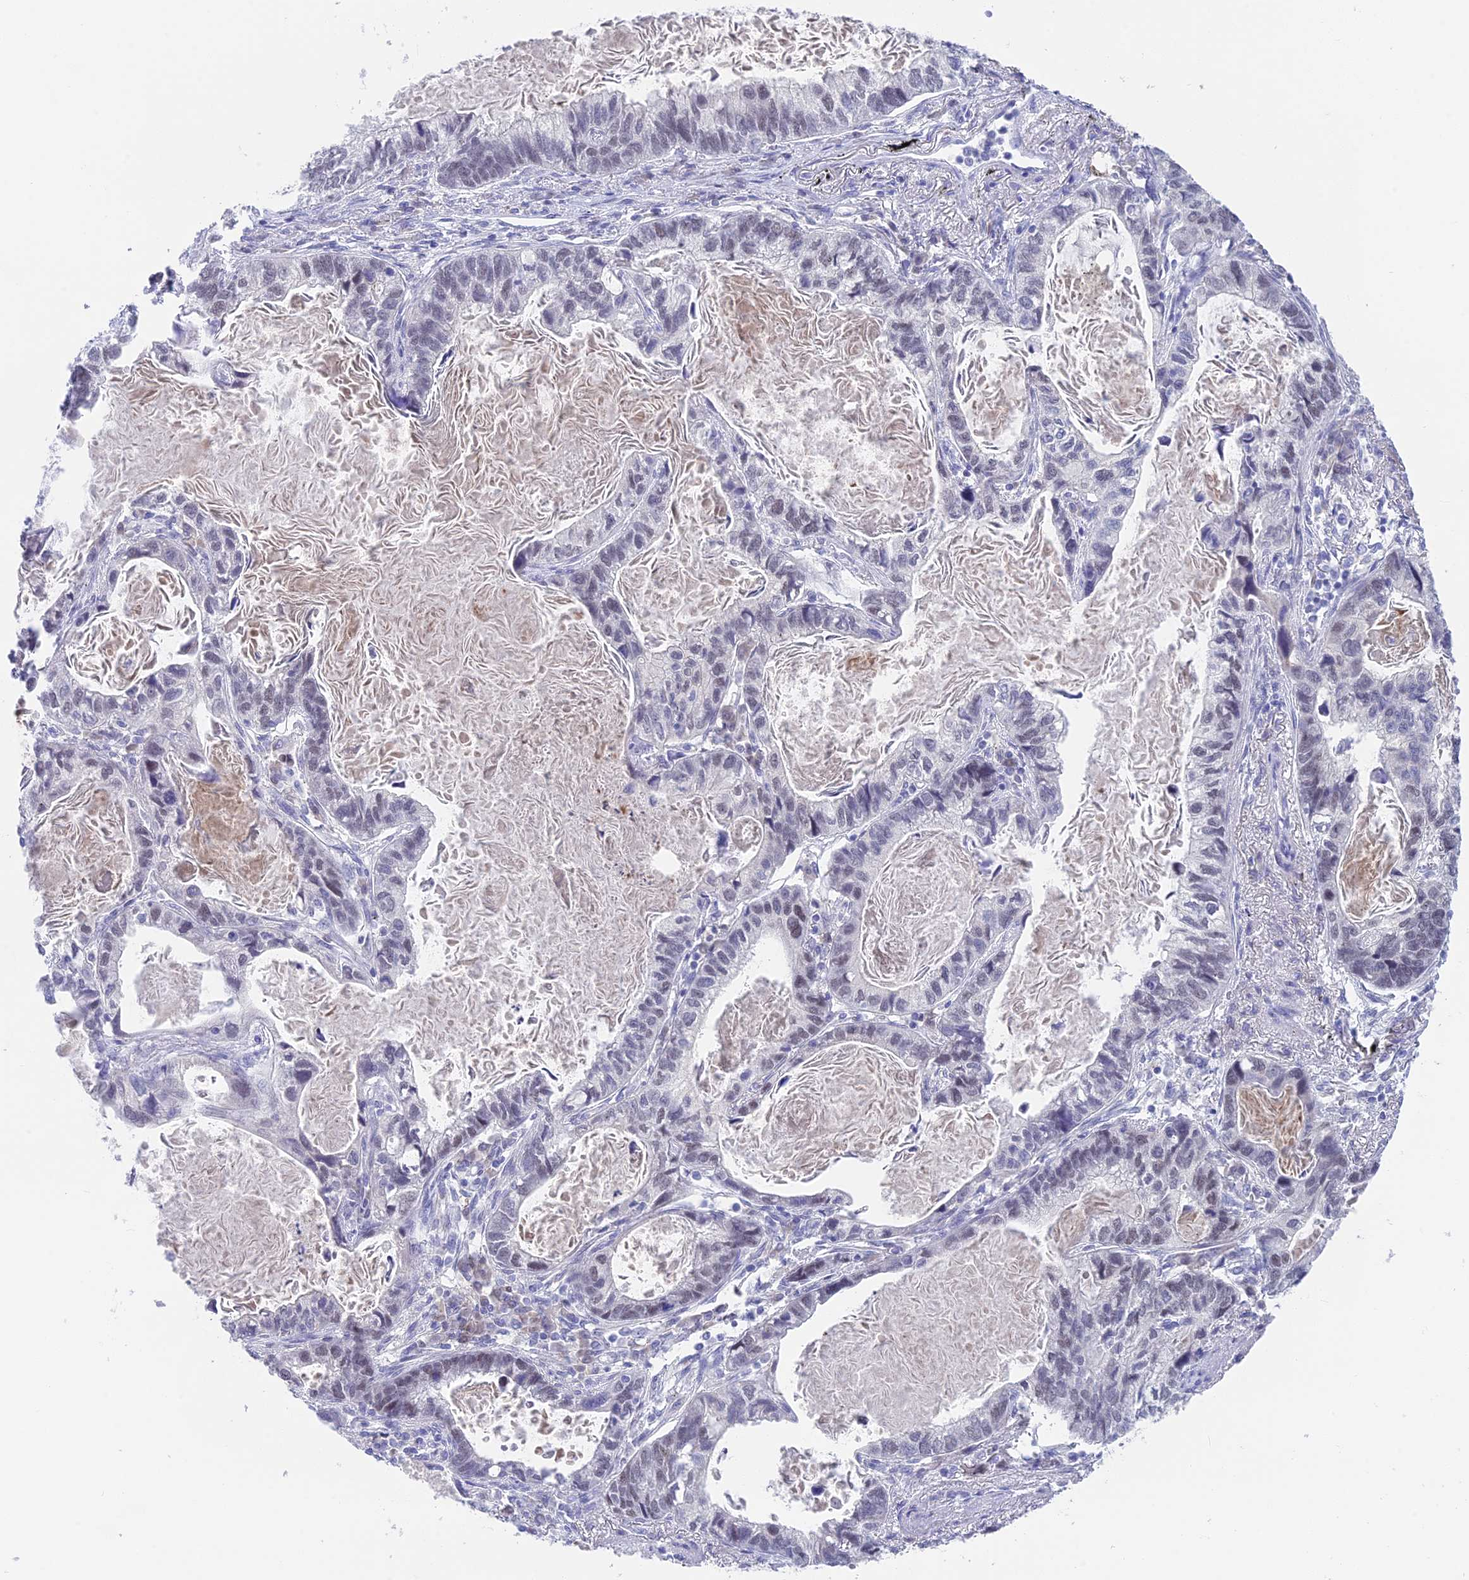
{"staining": {"intensity": "weak", "quantity": "25%-75%", "location": "nuclear"}, "tissue": "lung cancer", "cell_type": "Tumor cells", "image_type": "cancer", "snomed": [{"axis": "morphology", "description": "Adenocarcinoma, NOS"}, {"axis": "topography", "description": "Lung"}], "caption": "Lung cancer tissue demonstrates weak nuclear staining in about 25%-75% of tumor cells, visualized by immunohistochemistry.", "gene": "SNTN", "patient": {"sex": "male", "age": 67}}